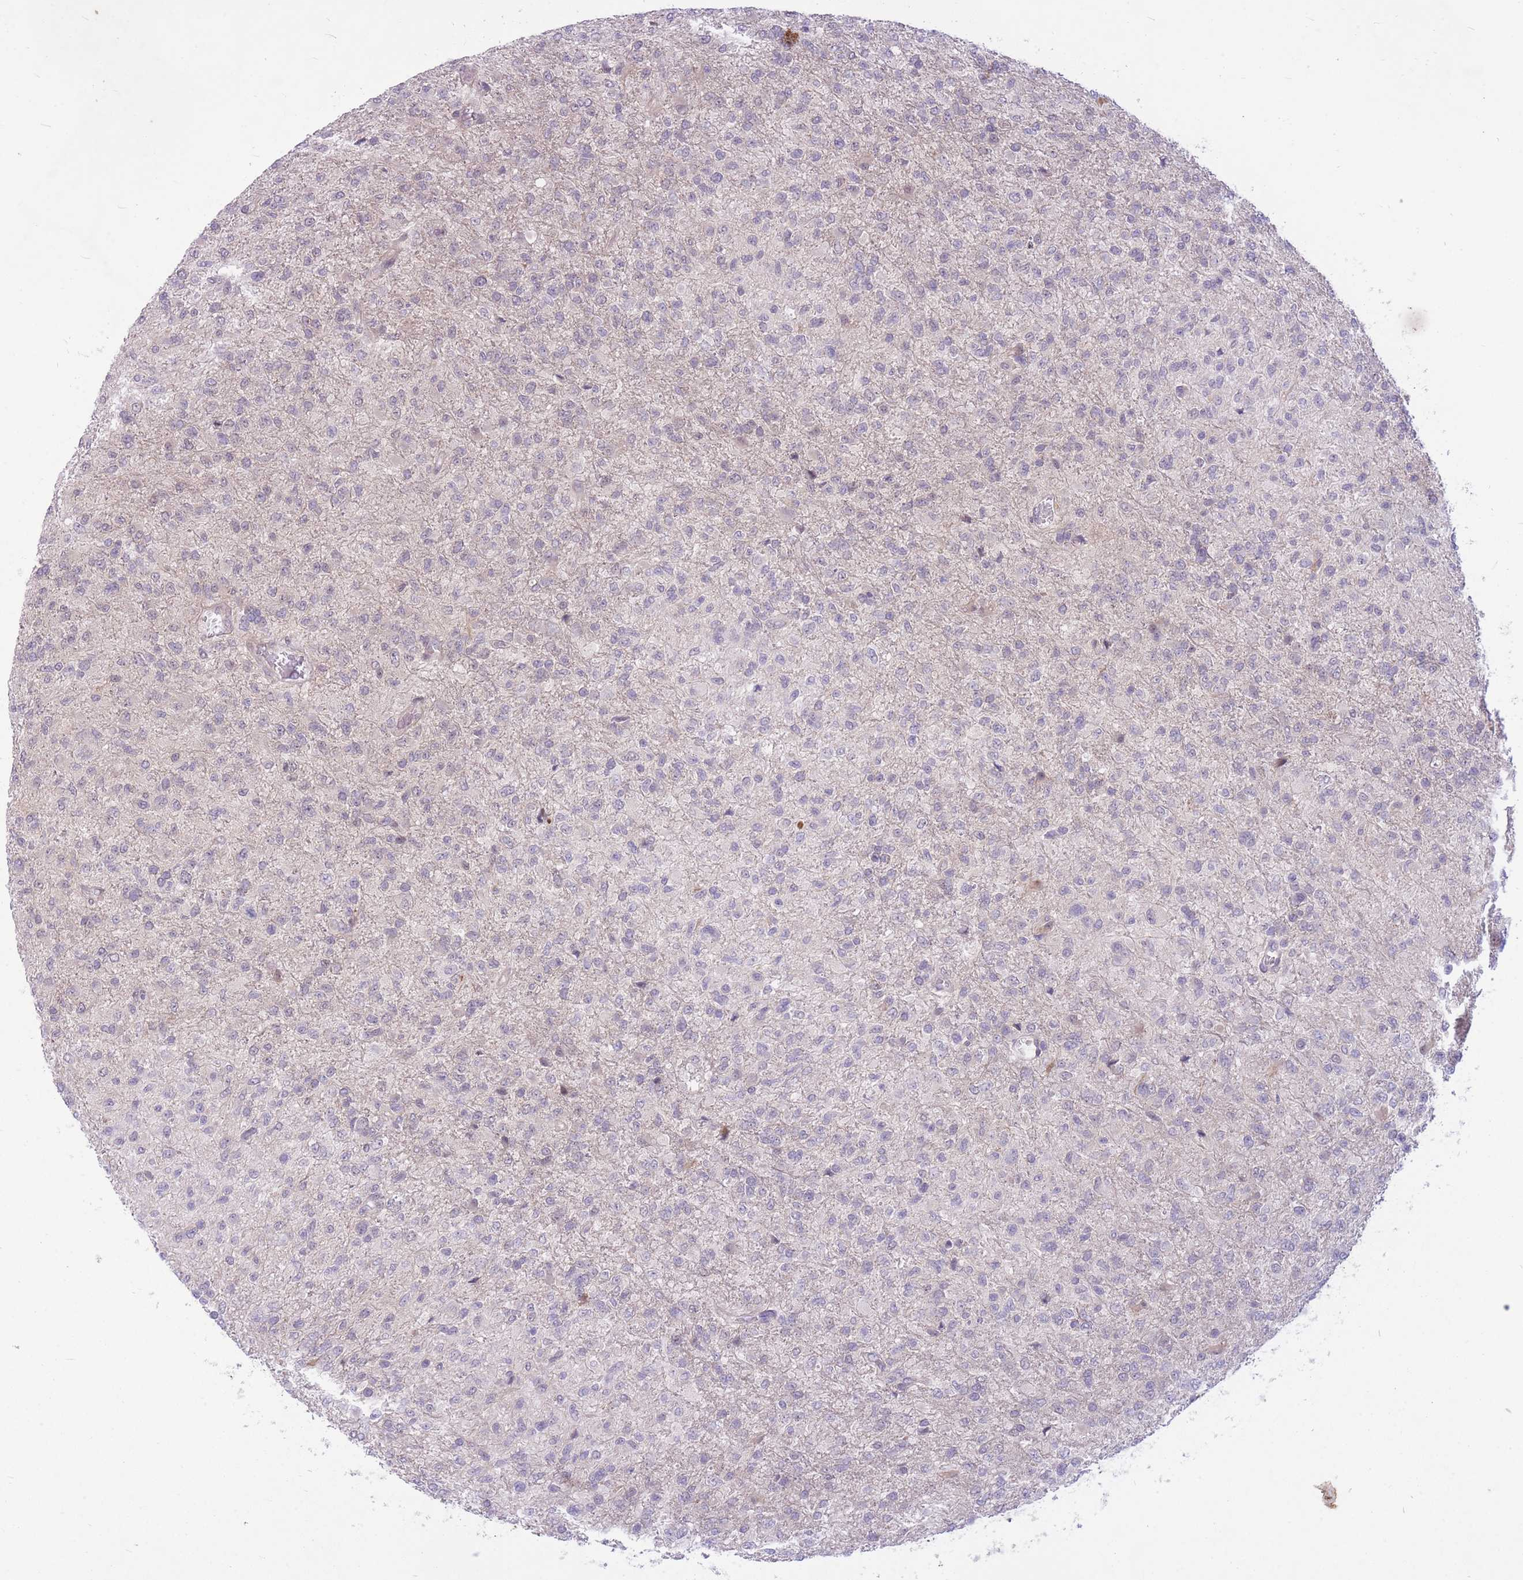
{"staining": {"intensity": "negative", "quantity": "none", "location": "none"}, "tissue": "glioma", "cell_type": "Tumor cells", "image_type": "cancer", "snomed": [{"axis": "morphology", "description": "Glioma, malignant, High grade"}, {"axis": "topography", "description": "Brain"}], "caption": "Immunohistochemistry (IHC) histopathology image of malignant high-grade glioma stained for a protein (brown), which shows no positivity in tumor cells.", "gene": "ERCC2", "patient": {"sex": "female", "age": 74}}